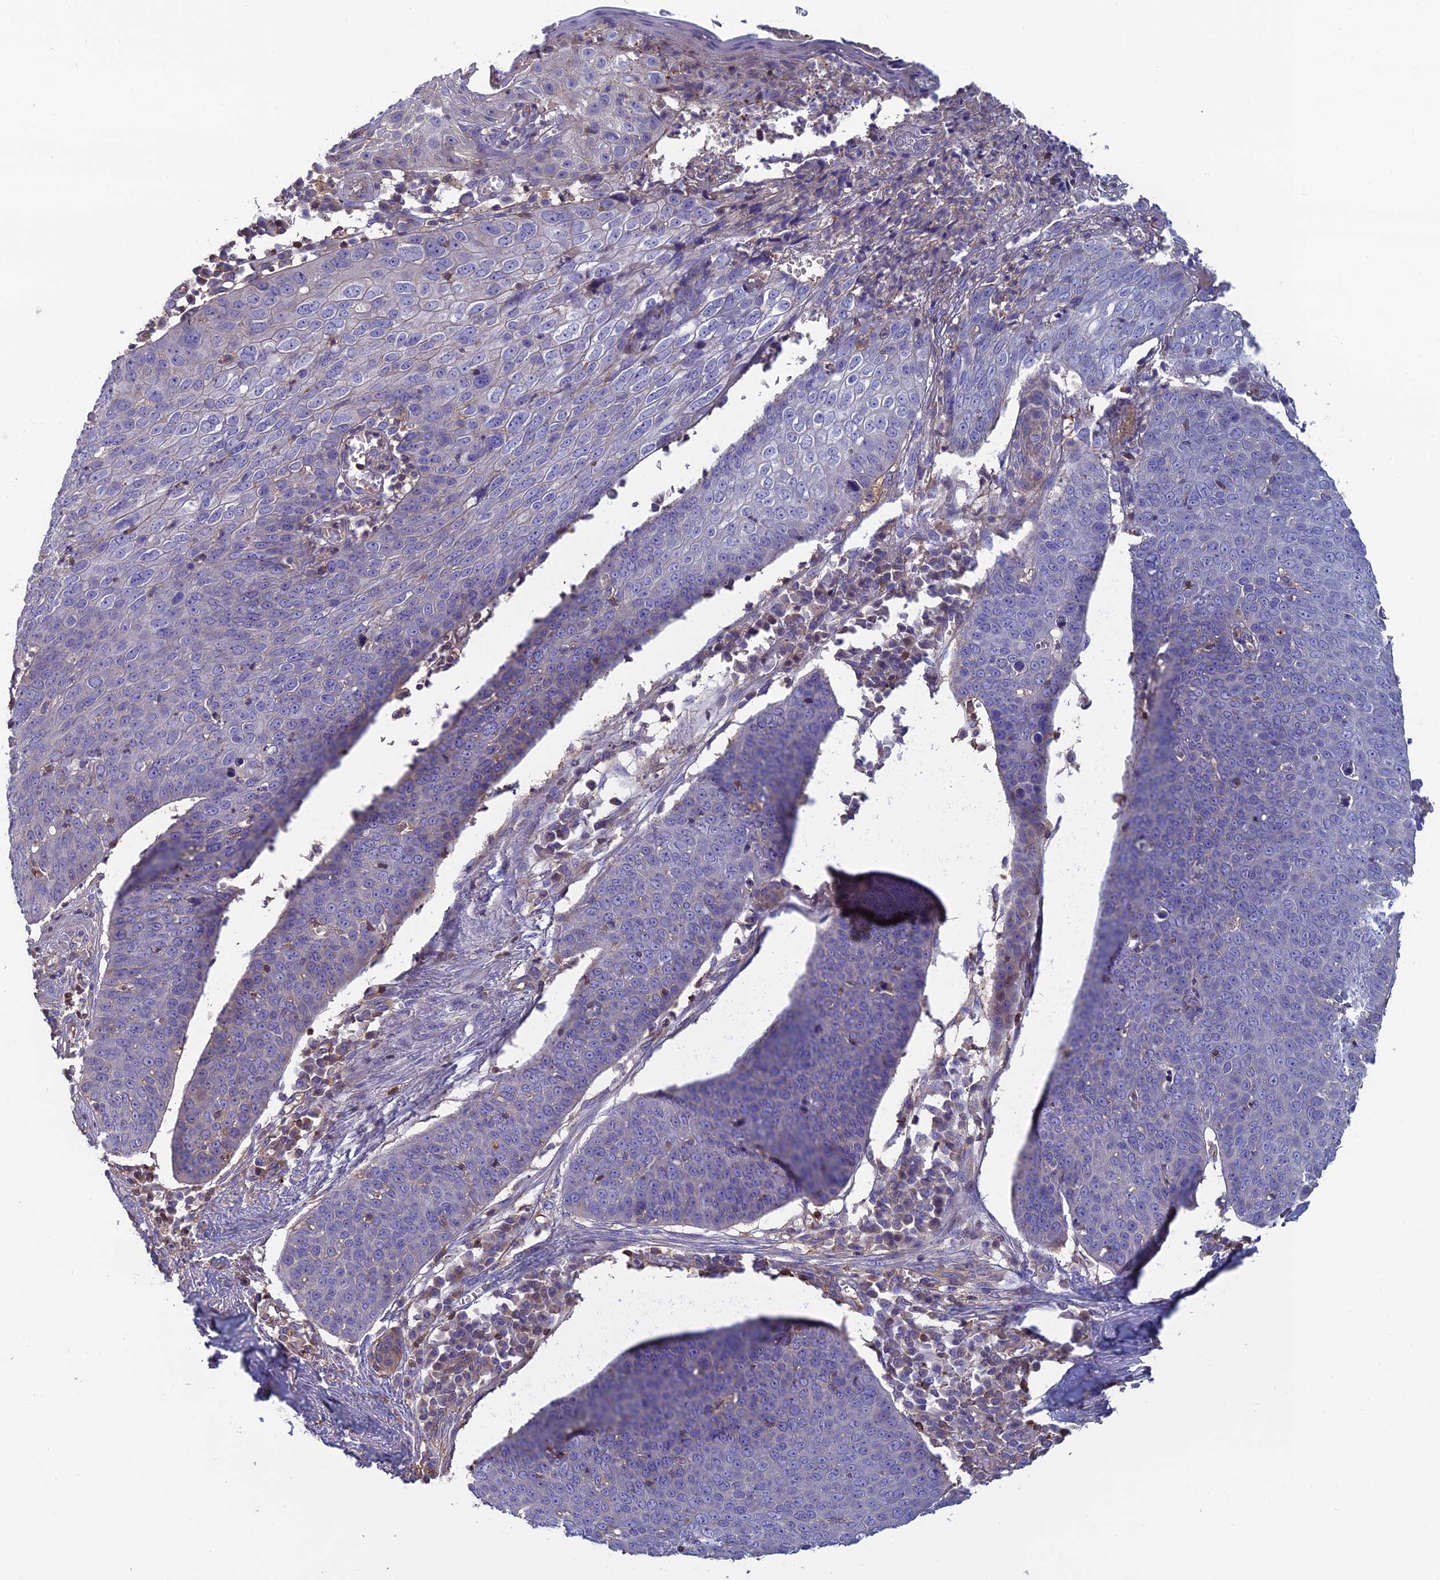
{"staining": {"intensity": "negative", "quantity": "none", "location": "none"}, "tissue": "skin cancer", "cell_type": "Tumor cells", "image_type": "cancer", "snomed": [{"axis": "morphology", "description": "Squamous cell carcinoma, NOS"}, {"axis": "topography", "description": "Skin"}], "caption": "The photomicrograph shows no significant staining in tumor cells of squamous cell carcinoma (skin).", "gene": "C15orf62", "patient": {"sex": "male", "age": 71}}